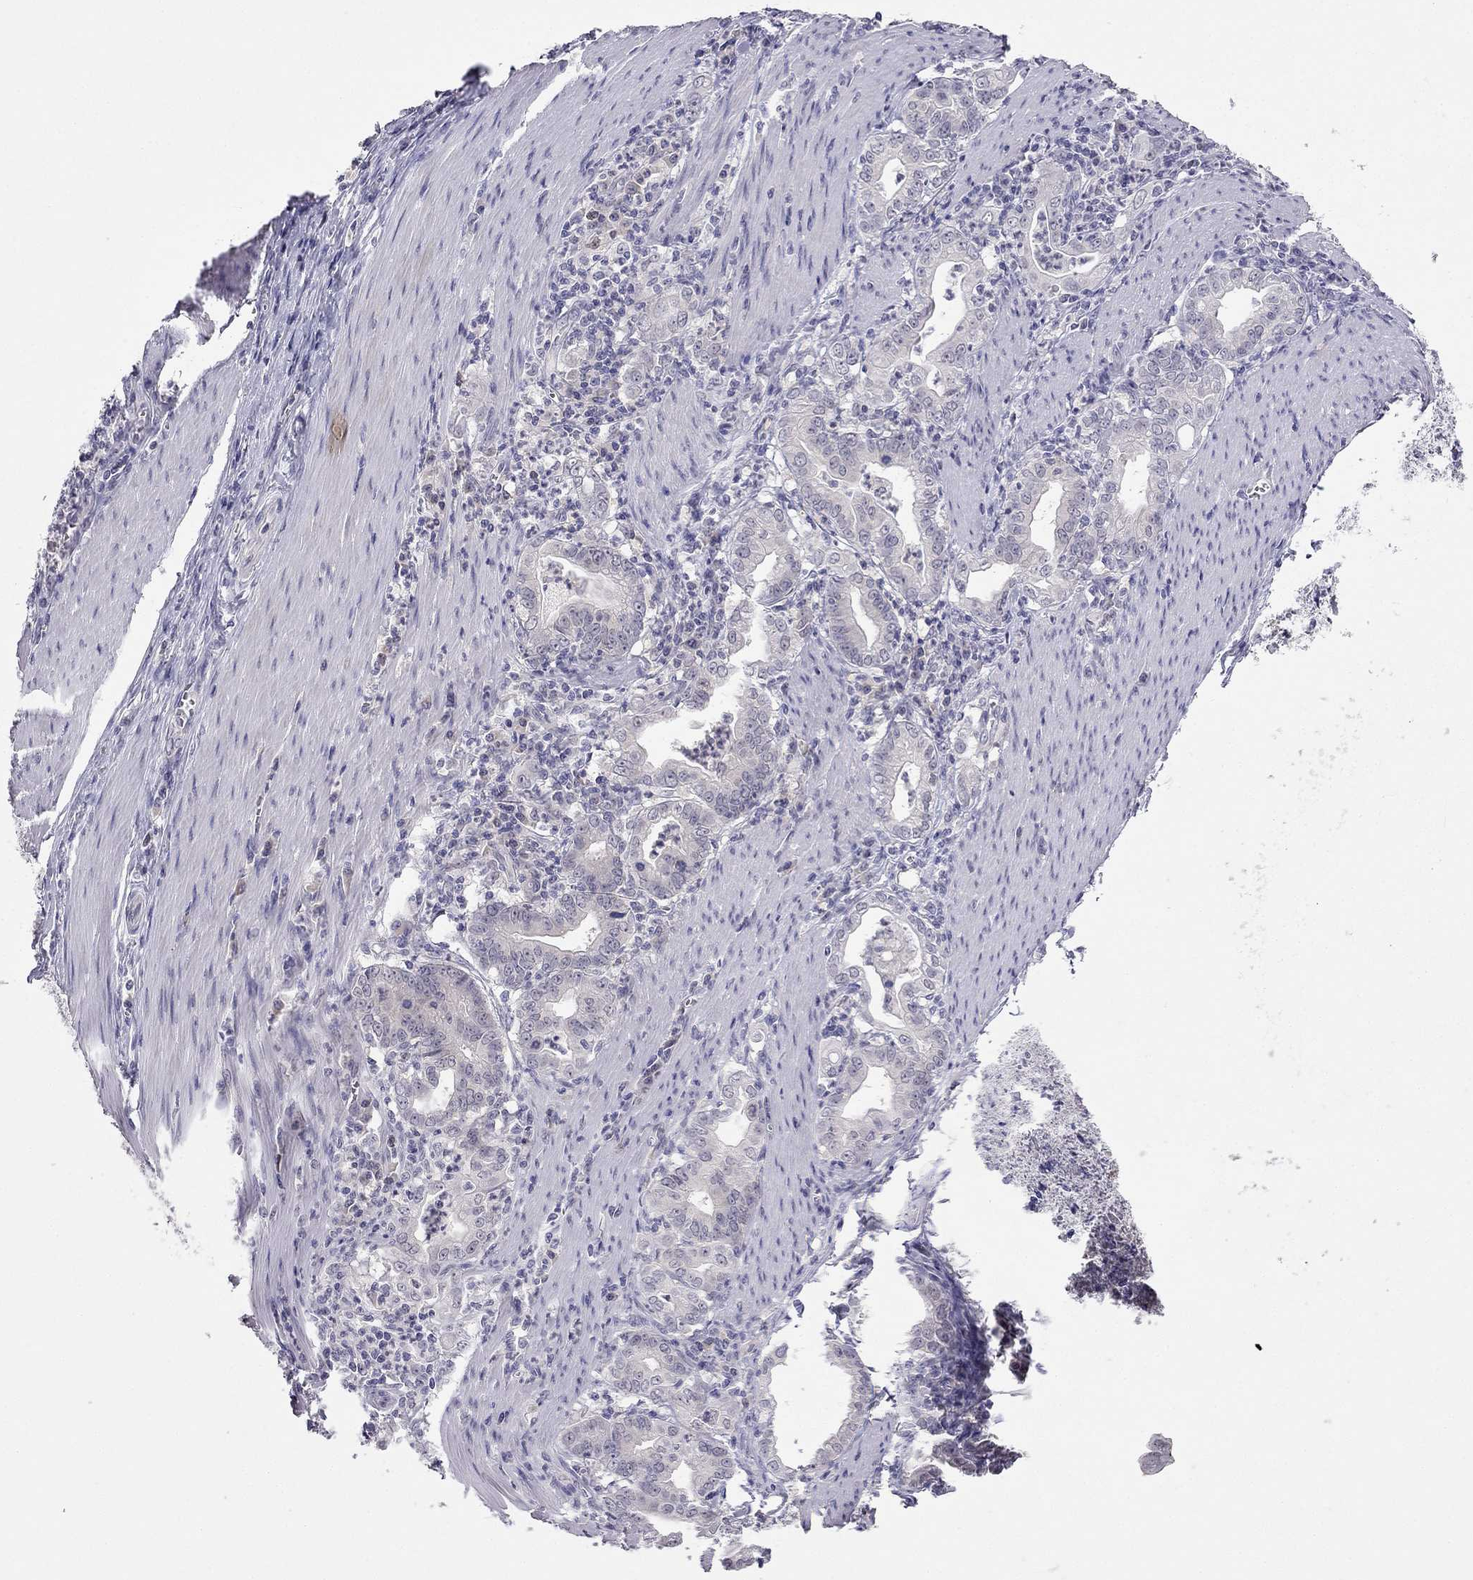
{"staining": {"intensity": "negative", "quantity": "none", "location": "none"}, "tissue": "stomach cancer", "cell_type": "Tumor cells", "image_type": "cancer", "snomed": [{"axis": "morphology", "description": "Adenocarcinoma, NOS"}, {"axis": "topography", "description": "Stomach, upper"}], "caption": "High magnification brightfield microscopy of adenocarcinoma (stomach) stained with DAB (3,3'-diaminobenzidine) (brown) and counterstained with hematoxylin (blue): tumor cells show no significant expression.", "gene": "C16orf89", "patient": {"sex": "female", "age": 79}}